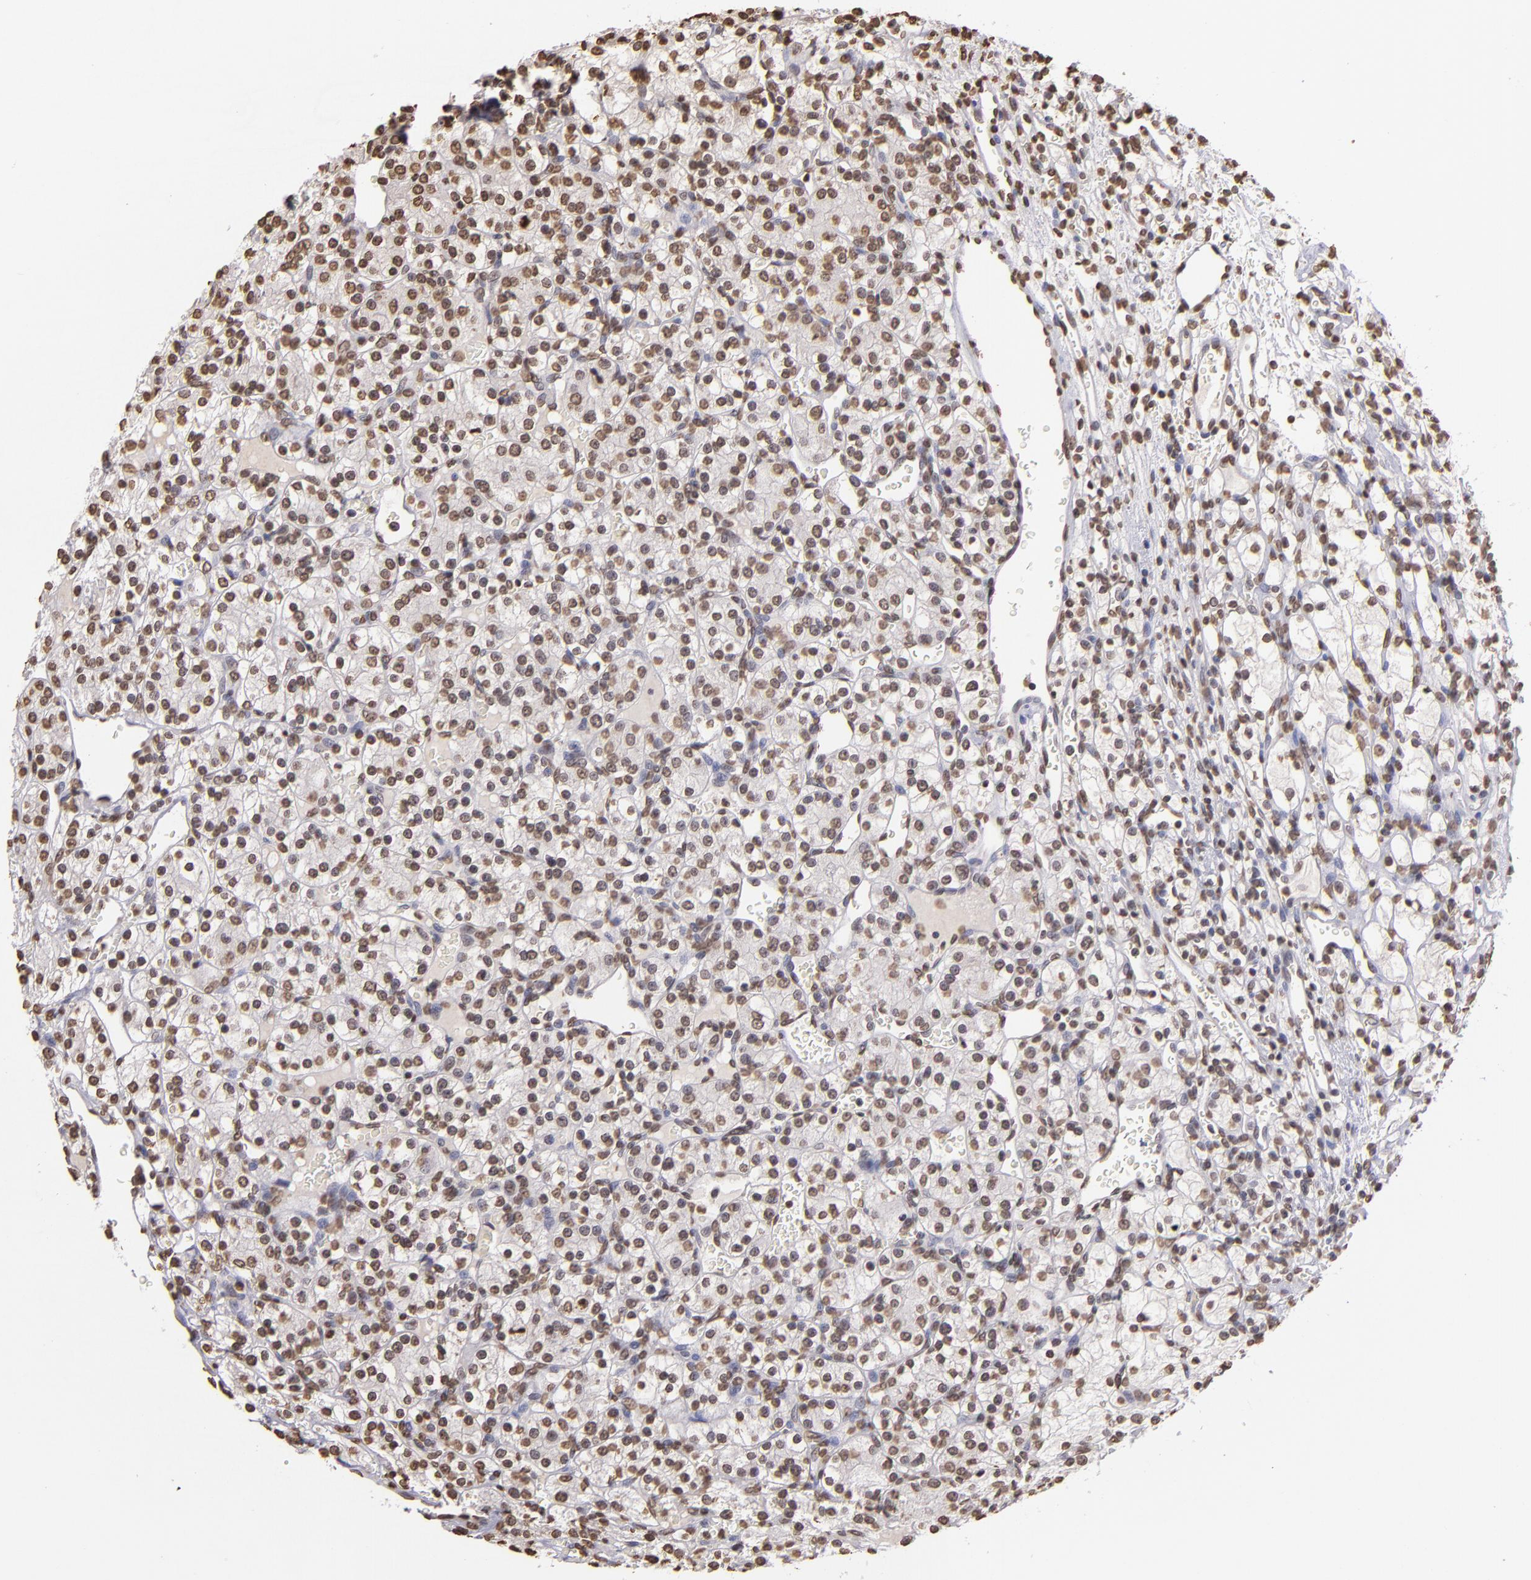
{"staining": {"intensity": "moderate", "quantity": "25%-75%", "location": "nuclear"}, "tissue": "renal cancer", "cell_type": "Tumor cells", "image_type": "cancer", "snomed": [{"axis": "morphology", "description": "Adenocarcinoma, NOS"}, {"axis": "topography", "description": "Kidney"}], "caption": "This is an image of immunohistochemistry (IHC) staining of adenocarcinoma (renal), which shows moderate staining in the nuclear of tumor cells.", "gene": "LBX1", "patient": {"sex": "female", "age": 62}}